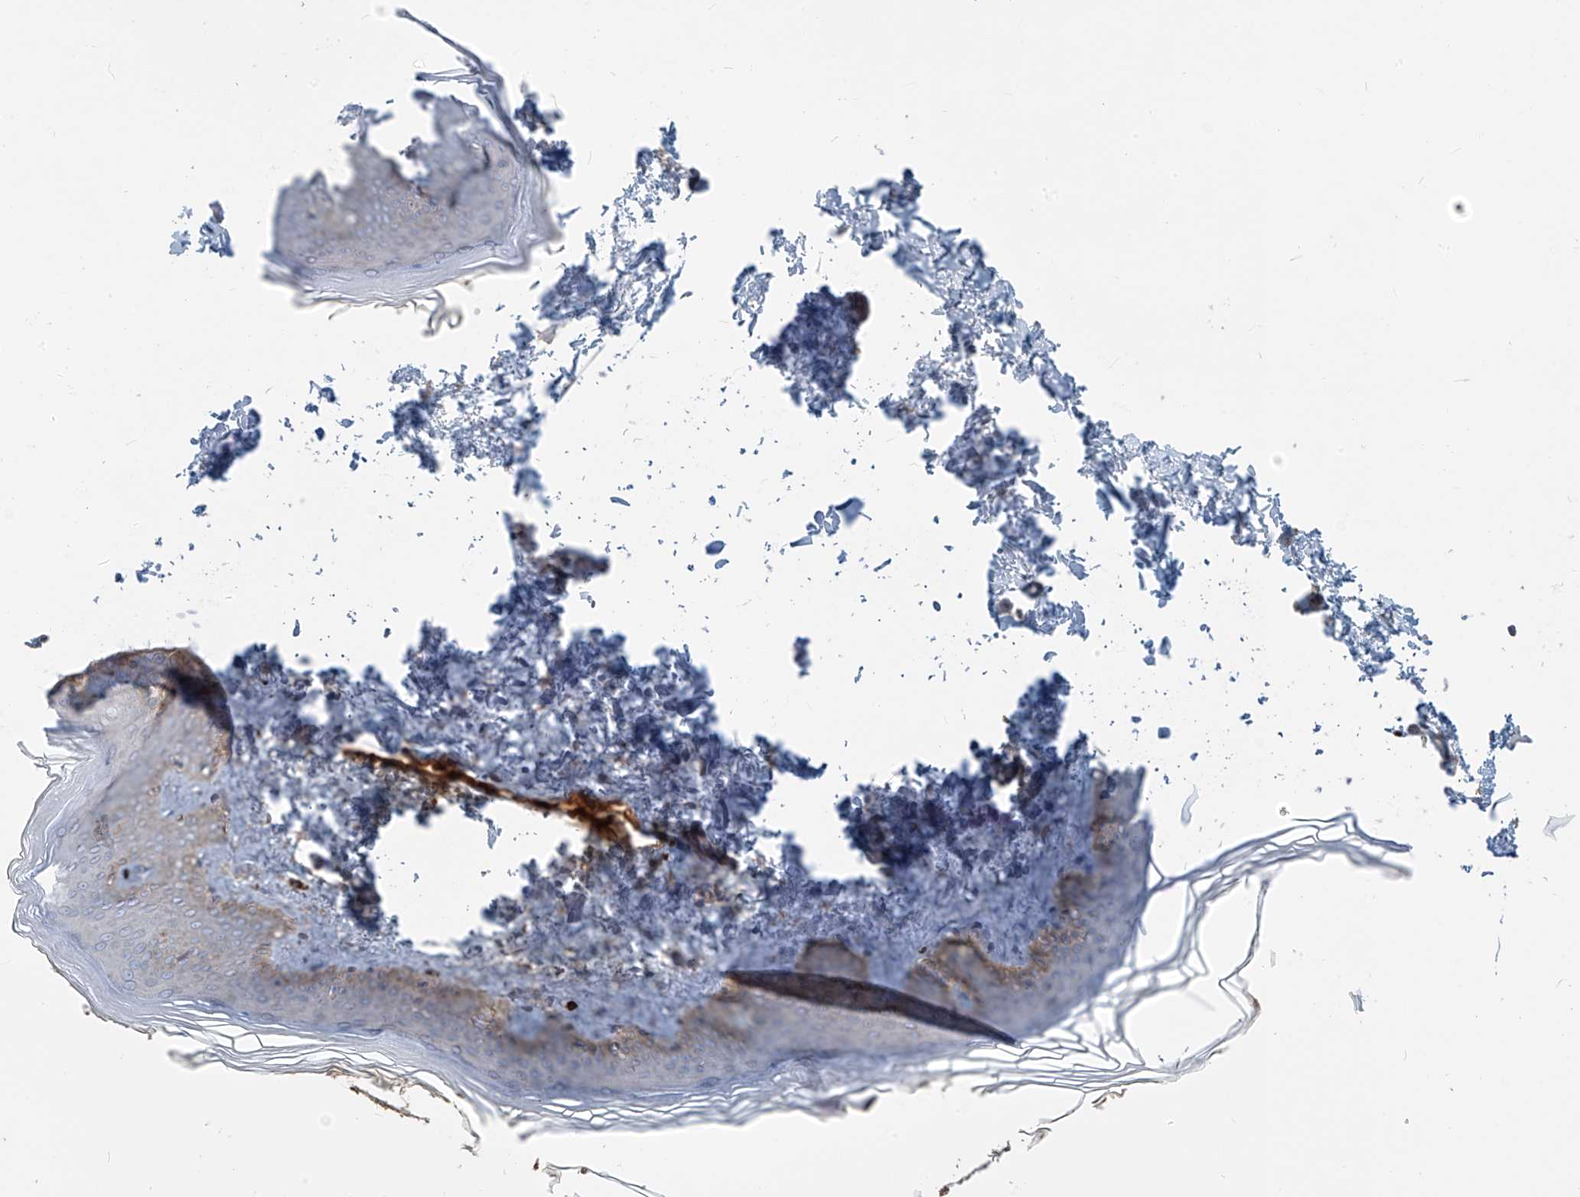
{"staining": {"intensity": "moderate", "quantity": ">75%", "location": "cytoplasmic/membranous"}, "tissue": "skin", "cell_type": "Fibroblasts", "image_type": "normal", "snomed": [{"axis": "morphology", "description": "Normal tissue, NOS"}, {"axis": "topography", "description": "Skin"}], "caption": "Skin stained with a protein marker exhibits moderate staining in fibroblasts.", "gene": "LZTS3", "patient": {"sex": "female", "age": 27}}